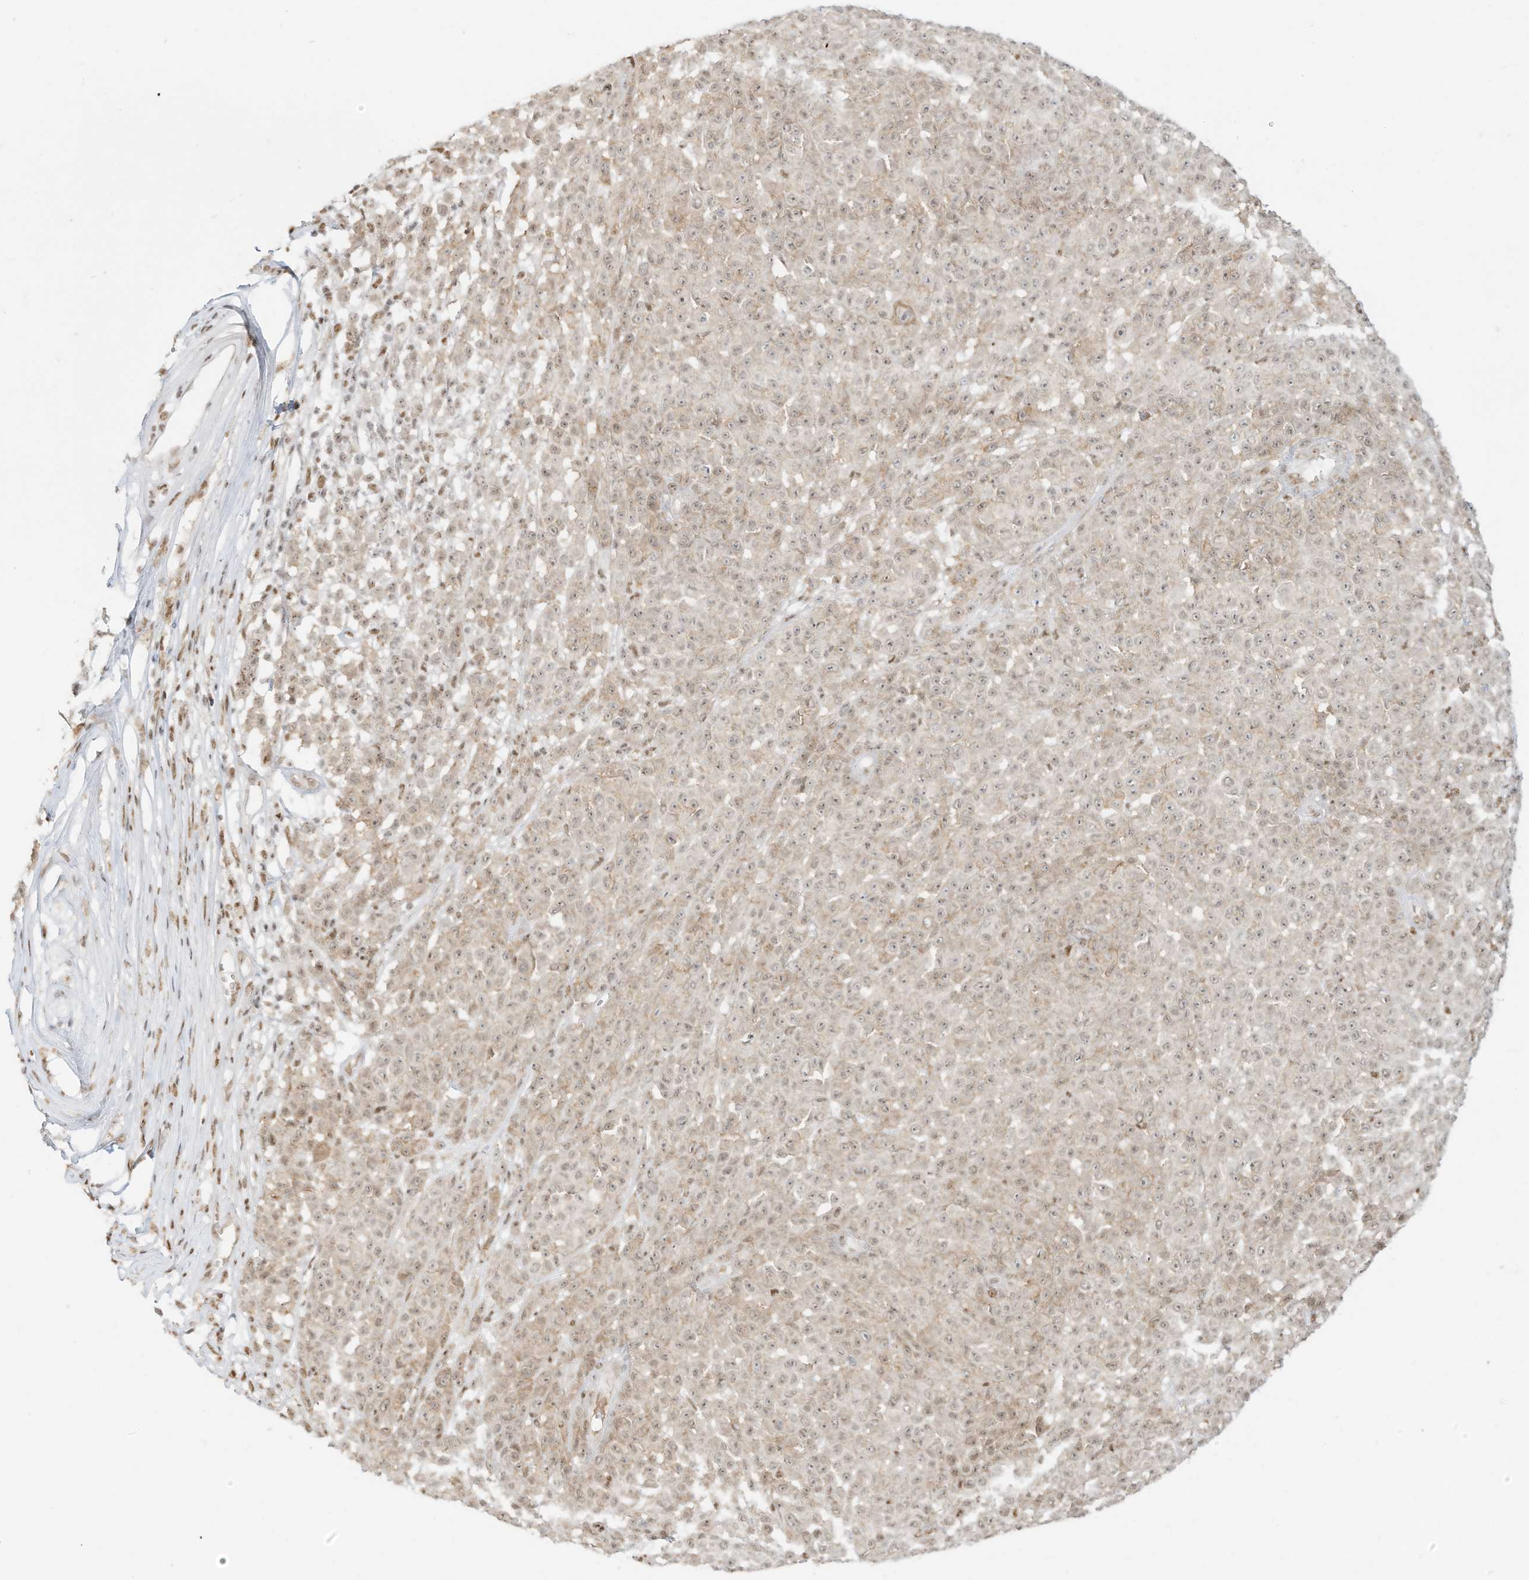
{"staining": {"intensity": "weak", "quantity": "25%-75%", "location": "cytoplasmic/membranous,nuclear"}, "tissue": "melanoma", "cell_type": "Tumor cells", "image_type": "cancer", "snomed": [{"axis": "morphology", "description": "Malignant melanoma, NOS"}, {"axis": "topography", "description": "Skin"}], "caption": "Brown immunohistochemical staining in human melanoma displays weak cytoplasmic/membranous and nuclear staining in about 25%-75% of tumor cells.", "gene": "NHSL1", "patient": {"sex": "female", "age": 94}}